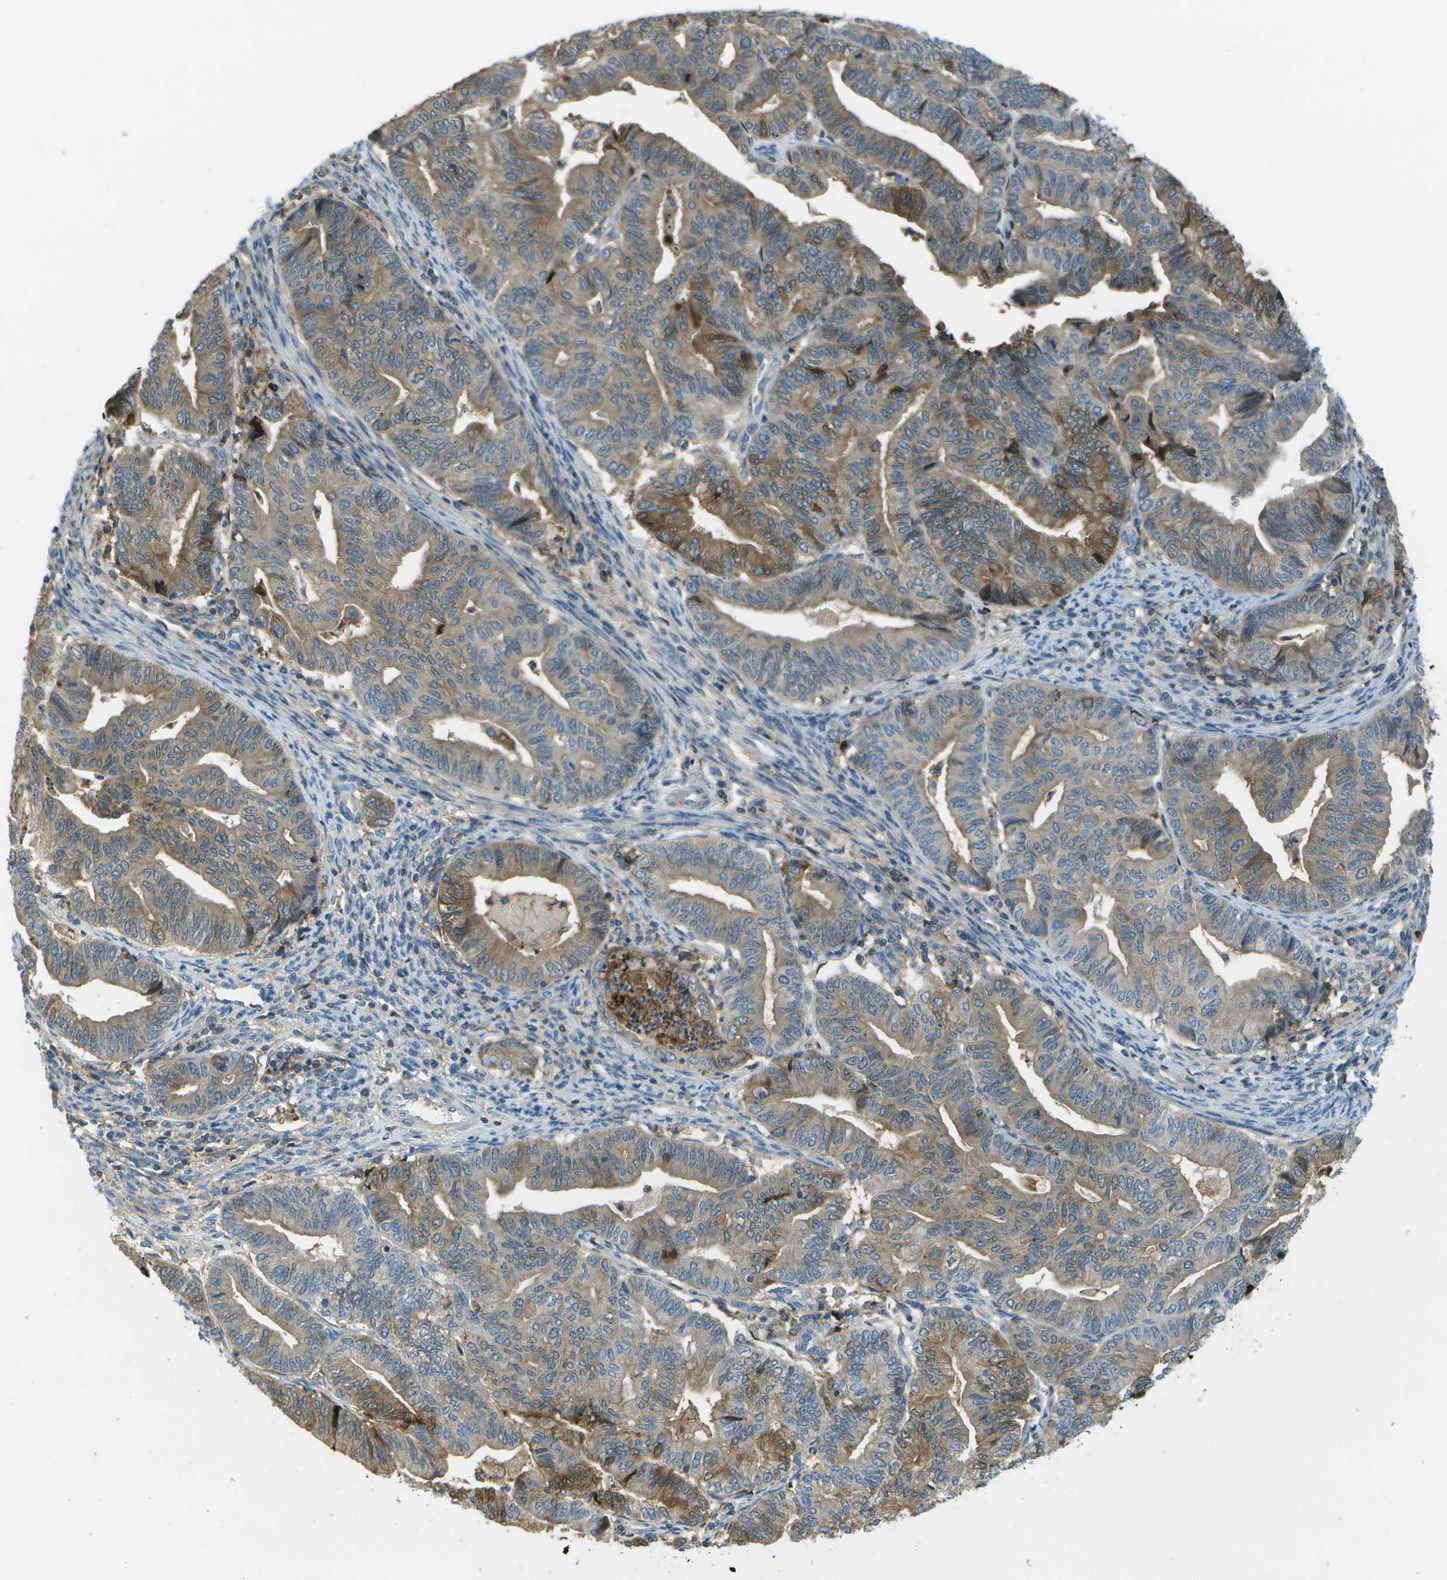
{"staining": {"intensity": "moderate", "quantity": ">75%", "location": "cytoplasmic/membranous"}, "tissue": "endometrial cancer", "cell_type": "Tumor cells", "image_type": "cancer", "snomed": [{"axis": "morphology", "description": "Adenocarcinoma, NOS"}, {"axis": "topography", "description": "Endometrium"}], "caption": "Human adenocarcinoma (endometrial) stained with a brown dye shows moderate cytoplasmic/membranous positive expression in about >75% of tumor cells.", "gene": "LRRC66", "patient": {"sex": "female", "age": 79}}